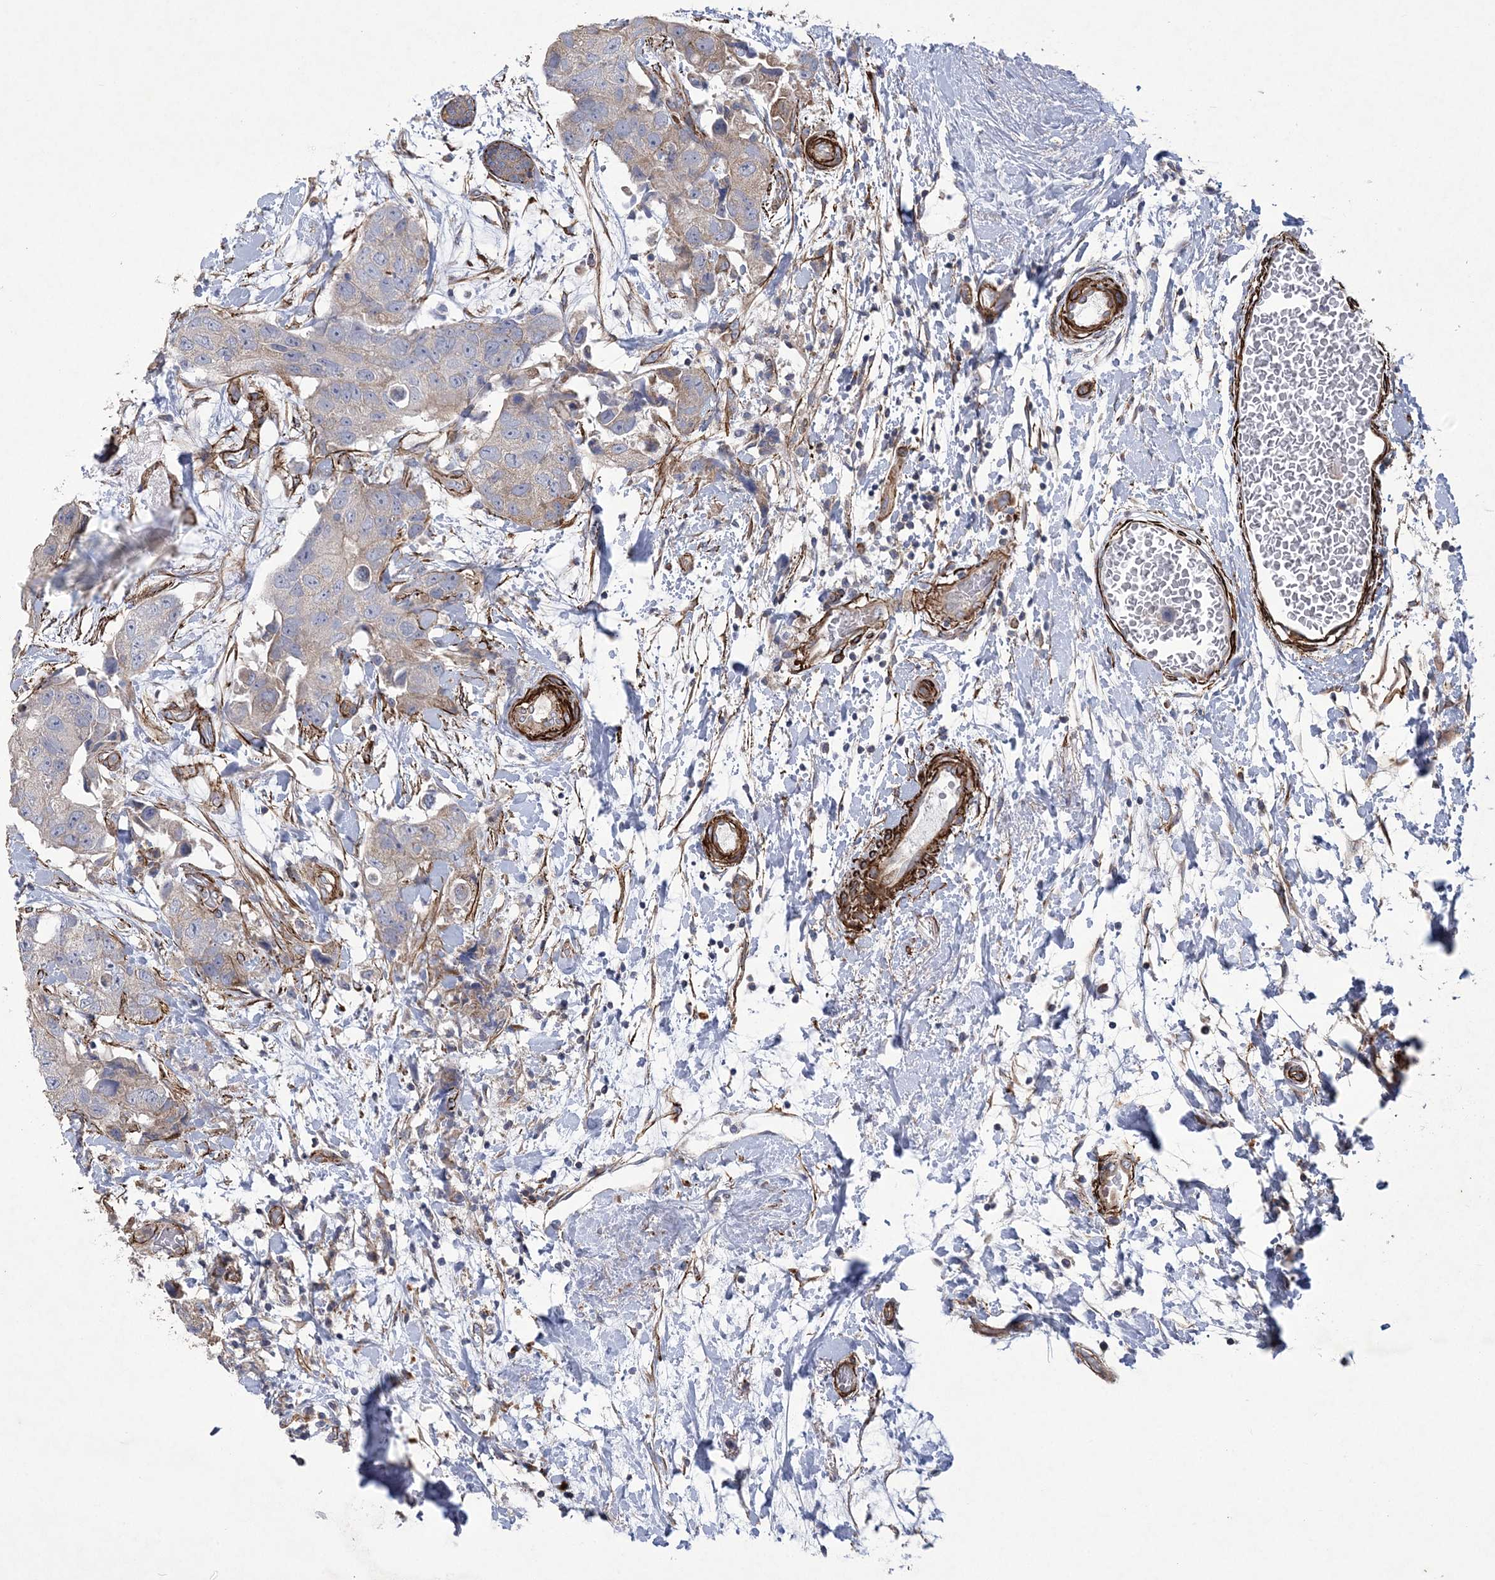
{"staining": {"intensity": "negative", "quantity": "none", "location": "none"}, "tissue": "breast cancer", "cell_type": "Tumor cells", "image_type": "cancer", "snomed": [{"axis": "morphology", "description": "Duct carcinoma"}, {"axis": "topography", "description": "Breast"}], "caption": "Immunohistochemistry photomicrograph of neoplastic tissue: human breast intraductal carcinoma stained with DAB exhibits no significant protein staining in tumor cells.", "gene": "ARSJ", "patient": {"sex": "female", "age": 62}}